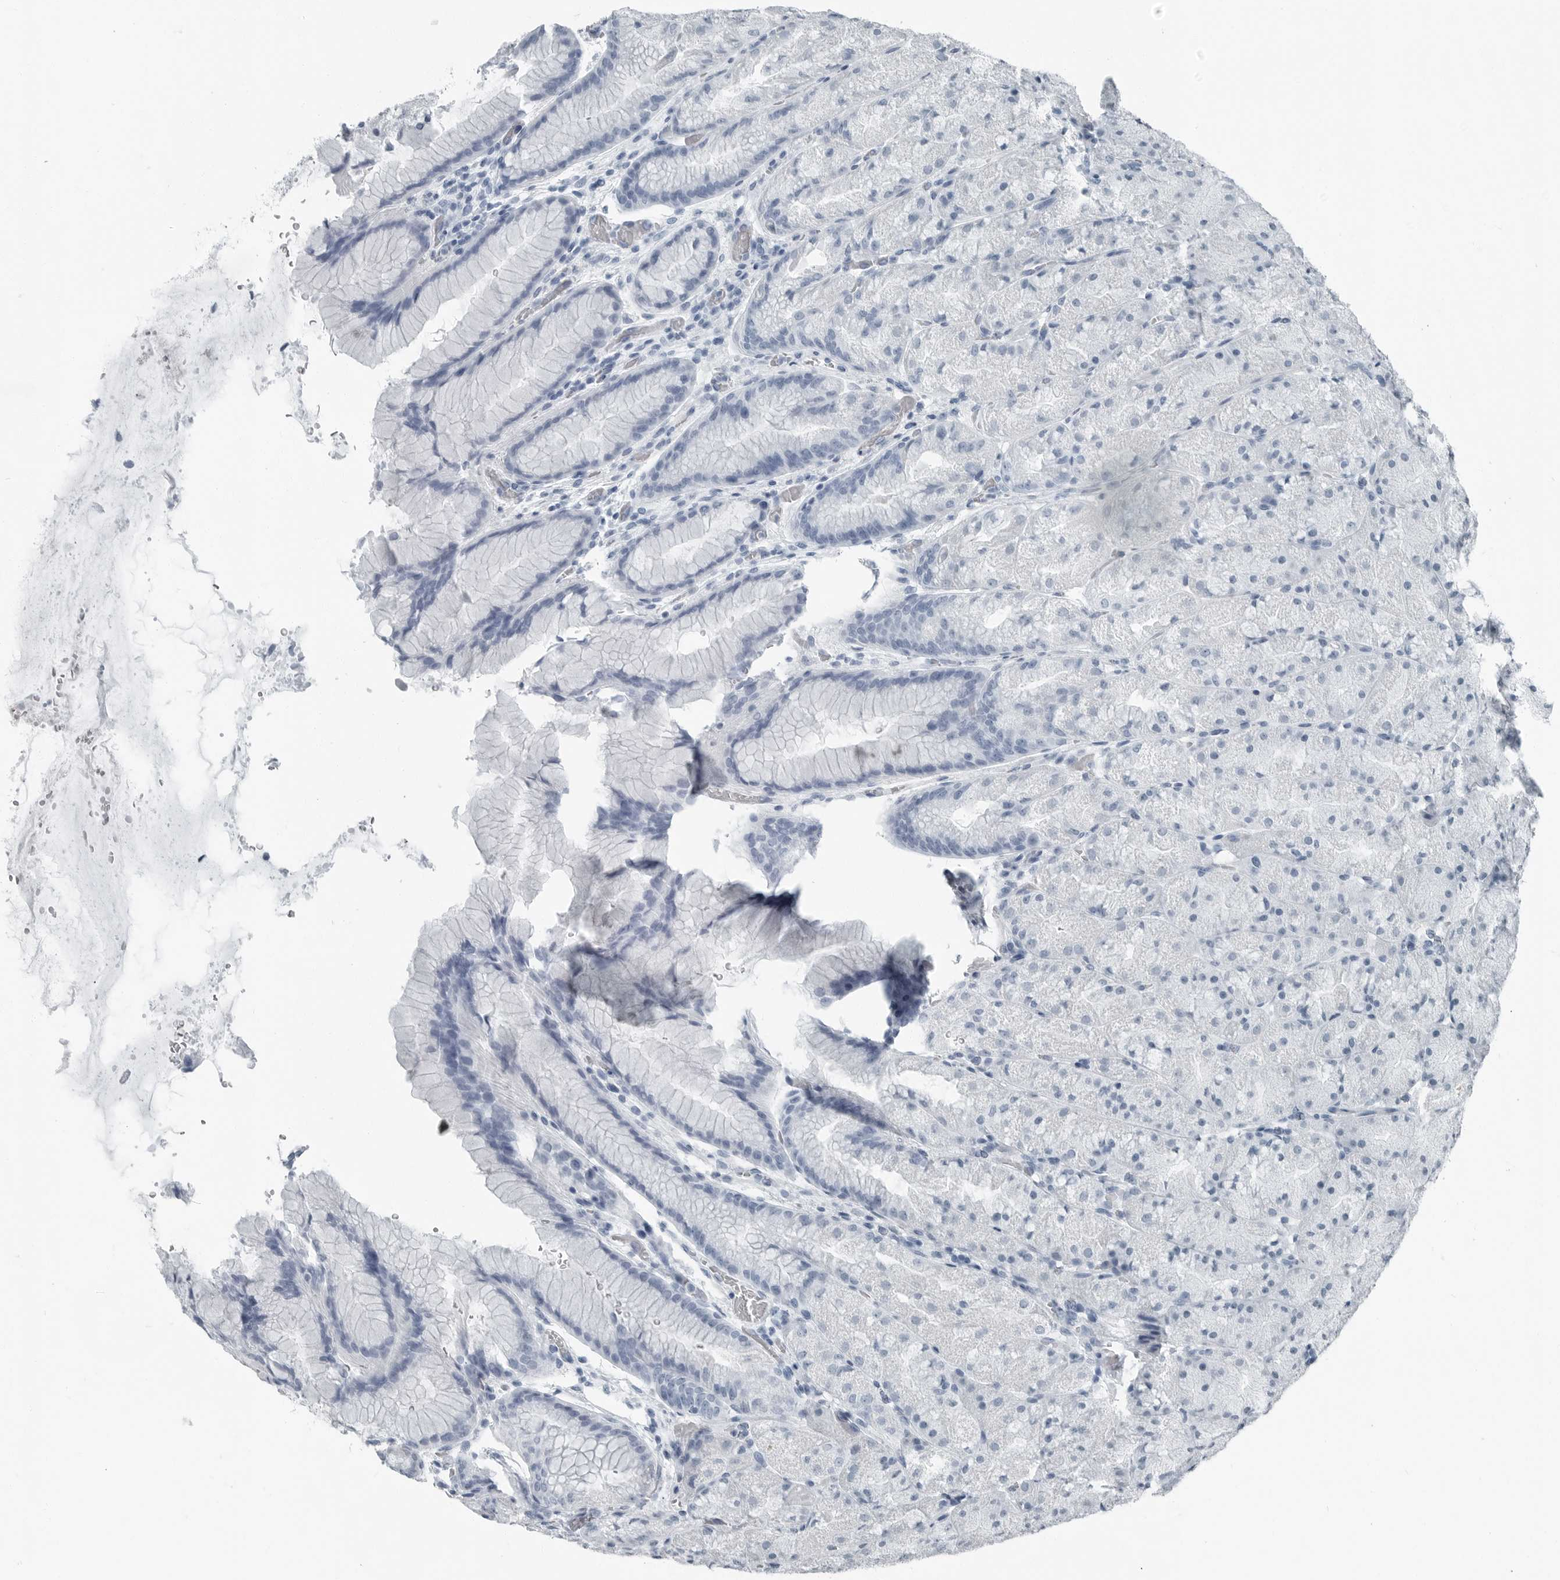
{"staining": {"intensity": "negative", "quantity": "none", "location": "none"}, "tissue": "stomach", "cell_type": "Glandular cells", "image_type": "normal", "snomed": [{"axis": "morphology", "description": "Normal tissue, NOS"}, {"axis": "topography", "description": "Stomach, upper"}, {"axis": "topography", "description": "Stomach"}], "caption": "There is no significant positivity in glandular cells of stomach. (IHC, brightfield microscopy, high magnification).", "gene": "FABP6", "patient": {"sex": "male", "age": 48}}